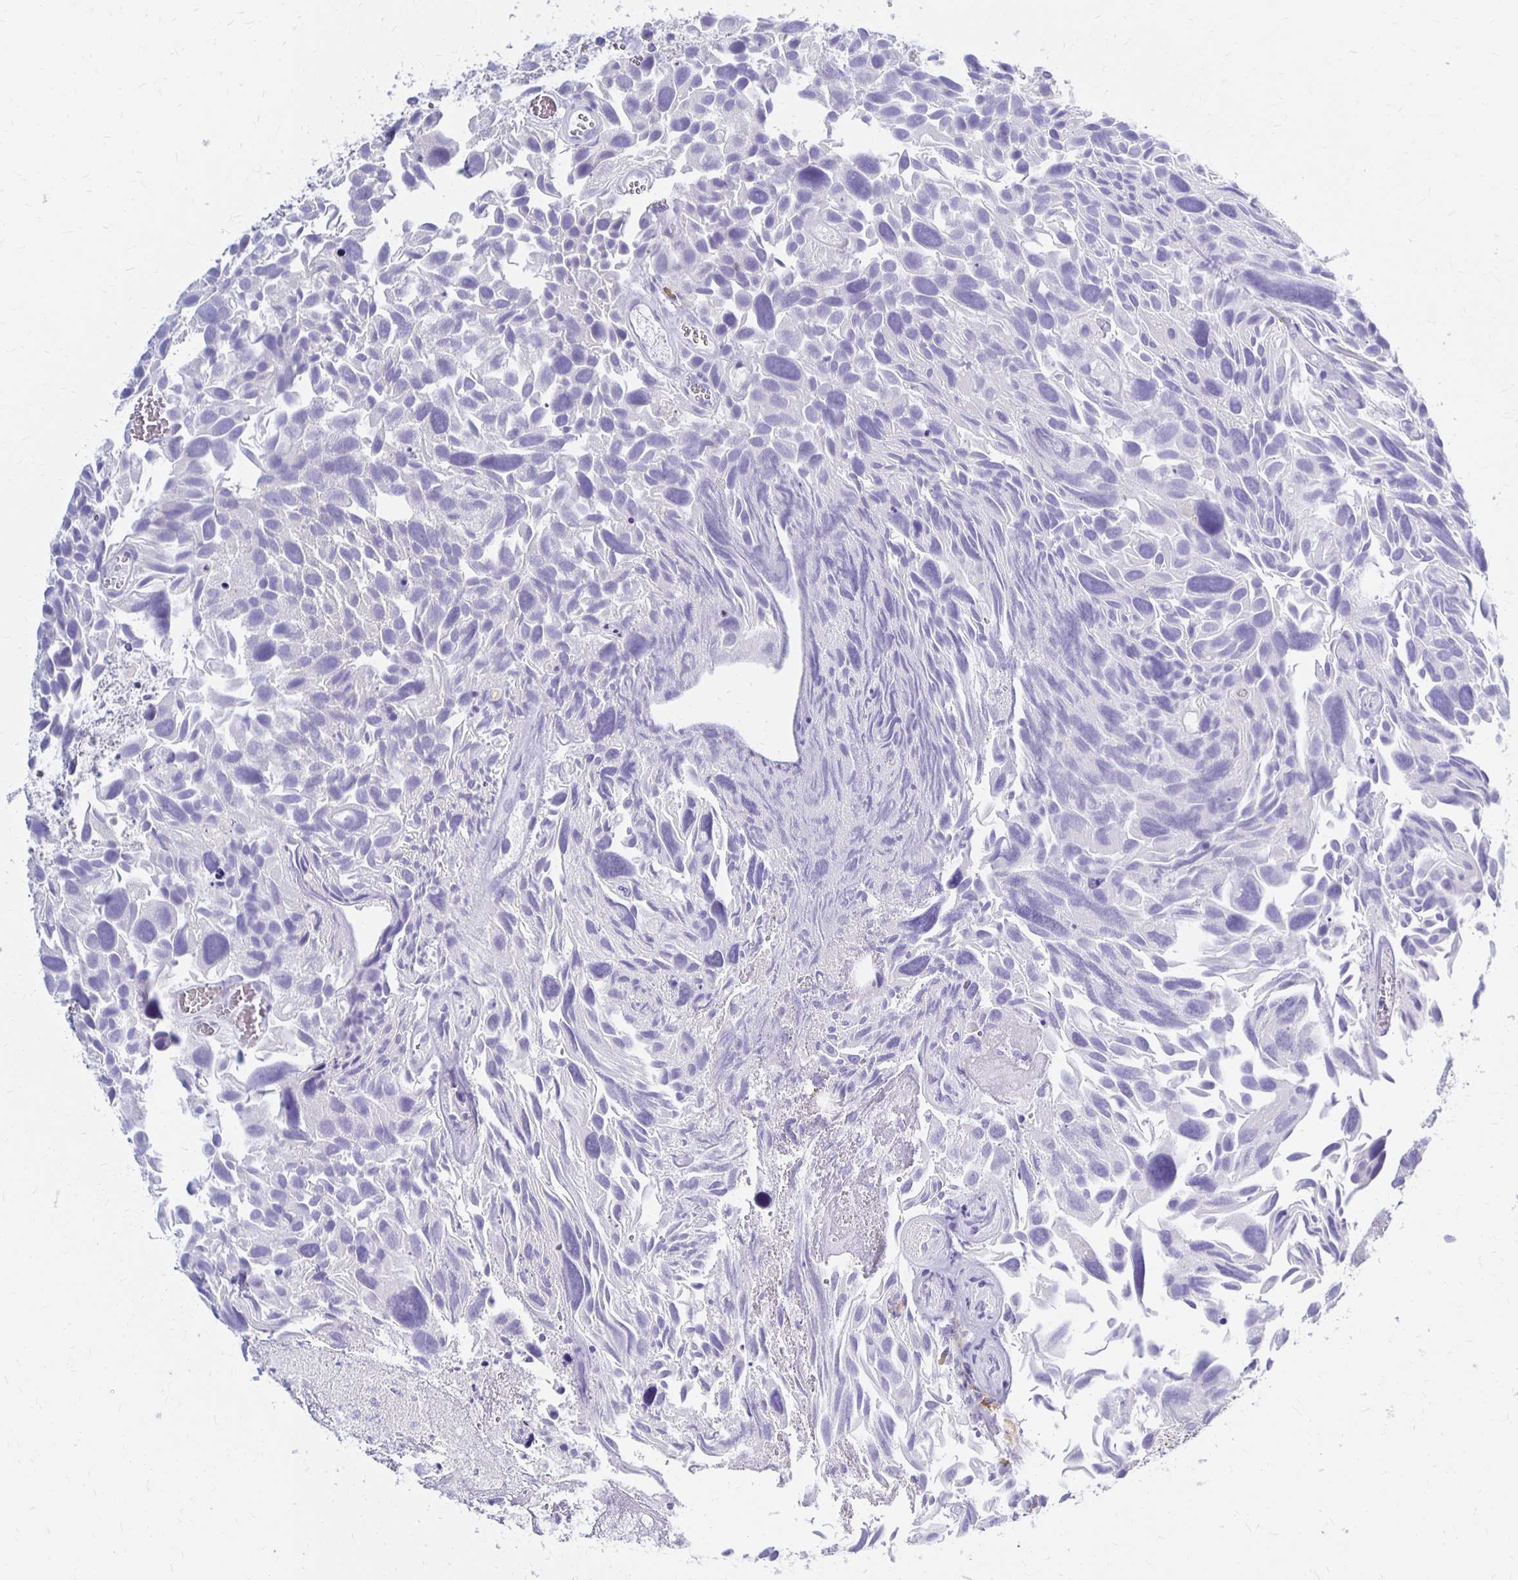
{"staining": {"intensity": "negative", "quantity": "none", "location": "none"}, "tissue": "urothelial cancer", "cell_type": "Tumor cells", "image_type": "cancer", "snomed": [{"axis": "morphology", "description": "Urothelial carcinoma, Low grade"}, {"axis": "topography", "description": "Urinary bladder"}], "caption": "High magnification brightfield microscopy of urothelial carcinoma (low-grade) stained with DAB (3,3'-diaminobenzidine) (brown) and counterstained with hematoxylin (blue): tumor cells show no significant positivity.", "gene": "FNTB", "patient": {"sex": "female", "age": 69}}